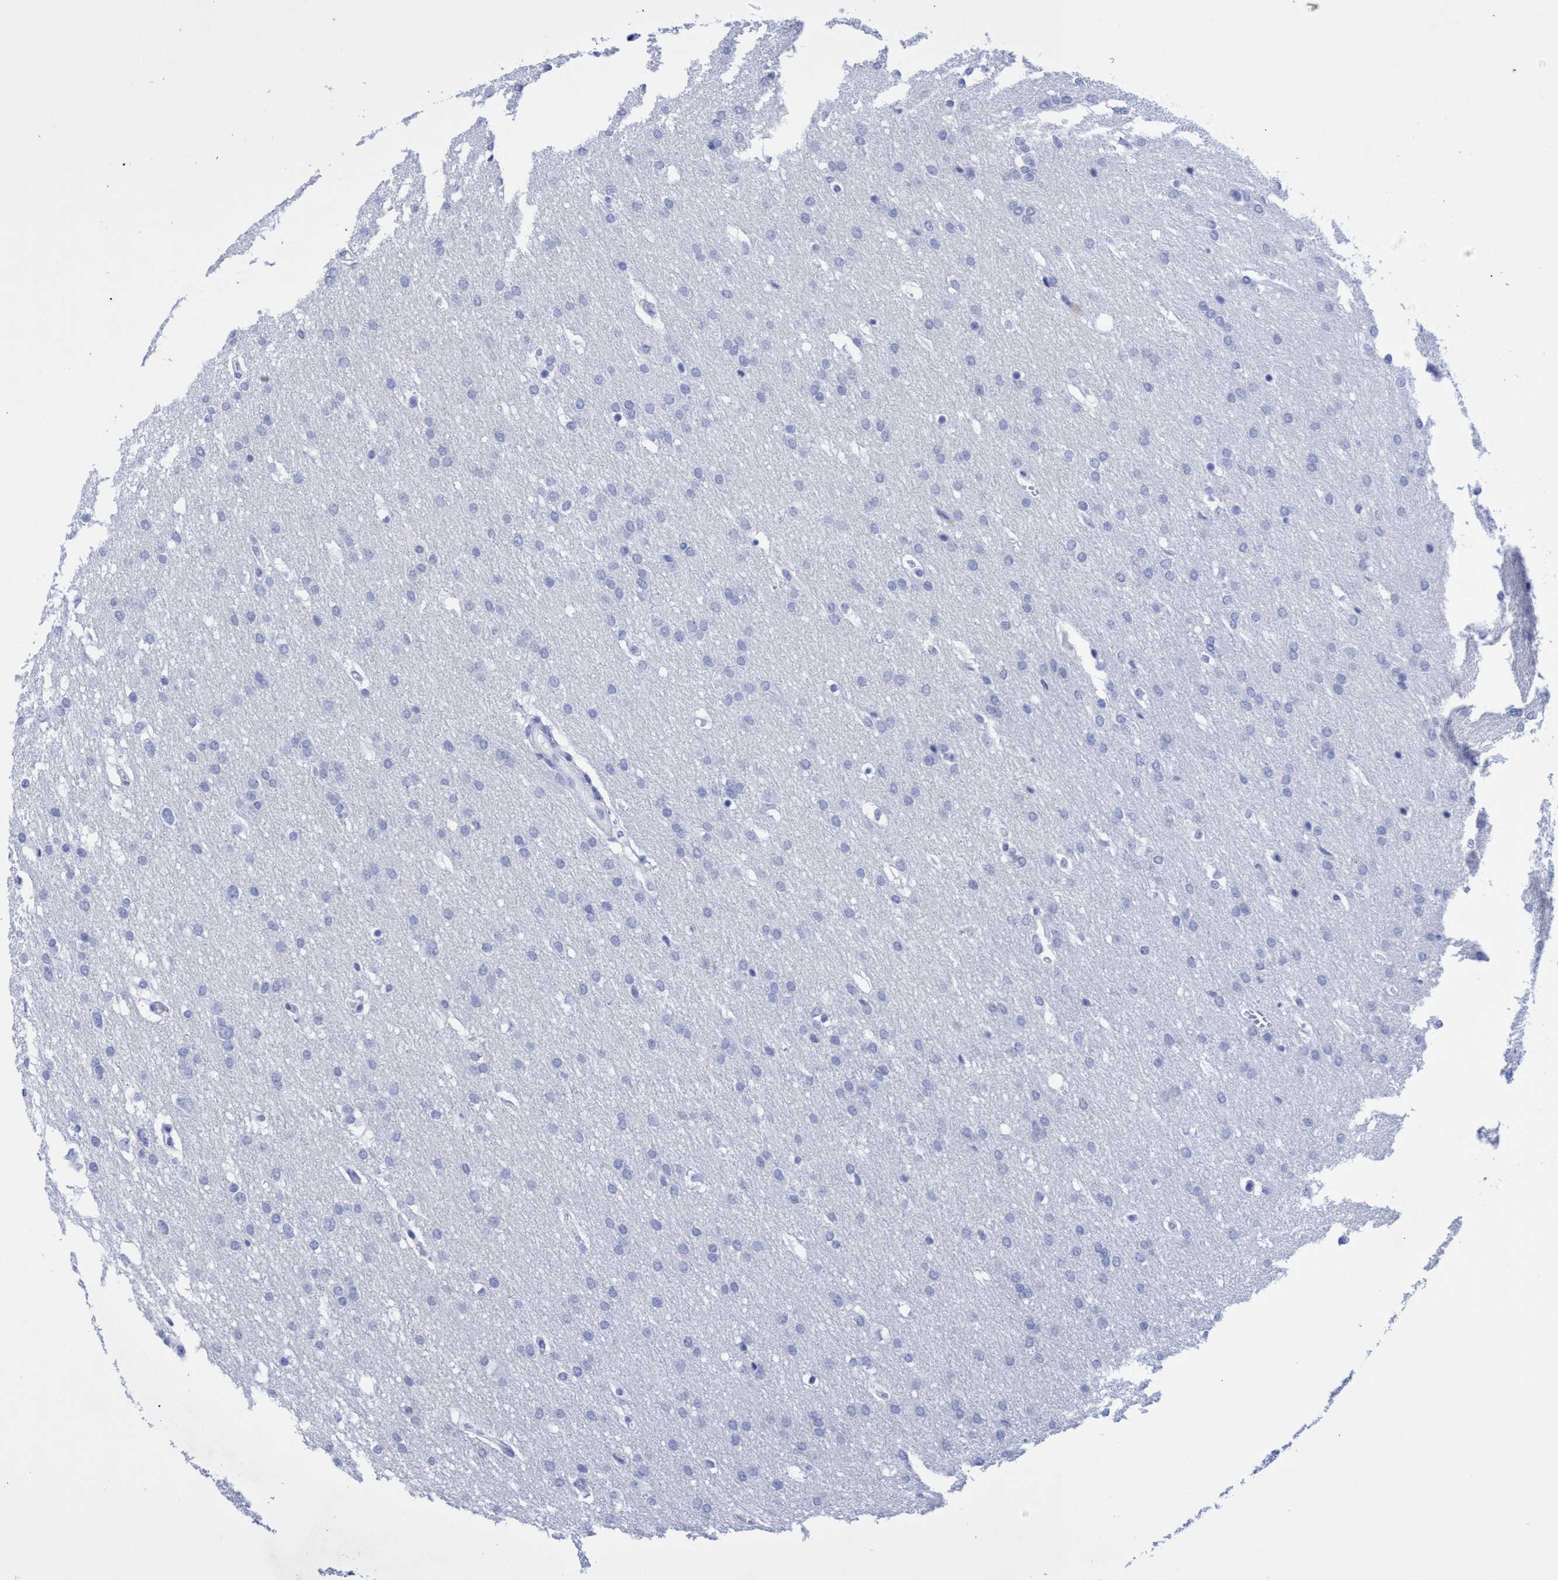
{"staining": {"intensity": "negative", "quantity": "none", "location": "none"}, "tissue": "glioma", "cell_type": "Tumor cells", "image_type": "cancer", "snomed": [{"axis": "morphology", "description": "Glioma, malignant, Low grade"}, {"axis": "topography", "description": "Brain"}], "caption": "A photomicrograph of glioma stained for a protein exhibits no brown staining in tumor cells.", "gene": "INSL6", "patient": {"sex": "female", "age": 37}}